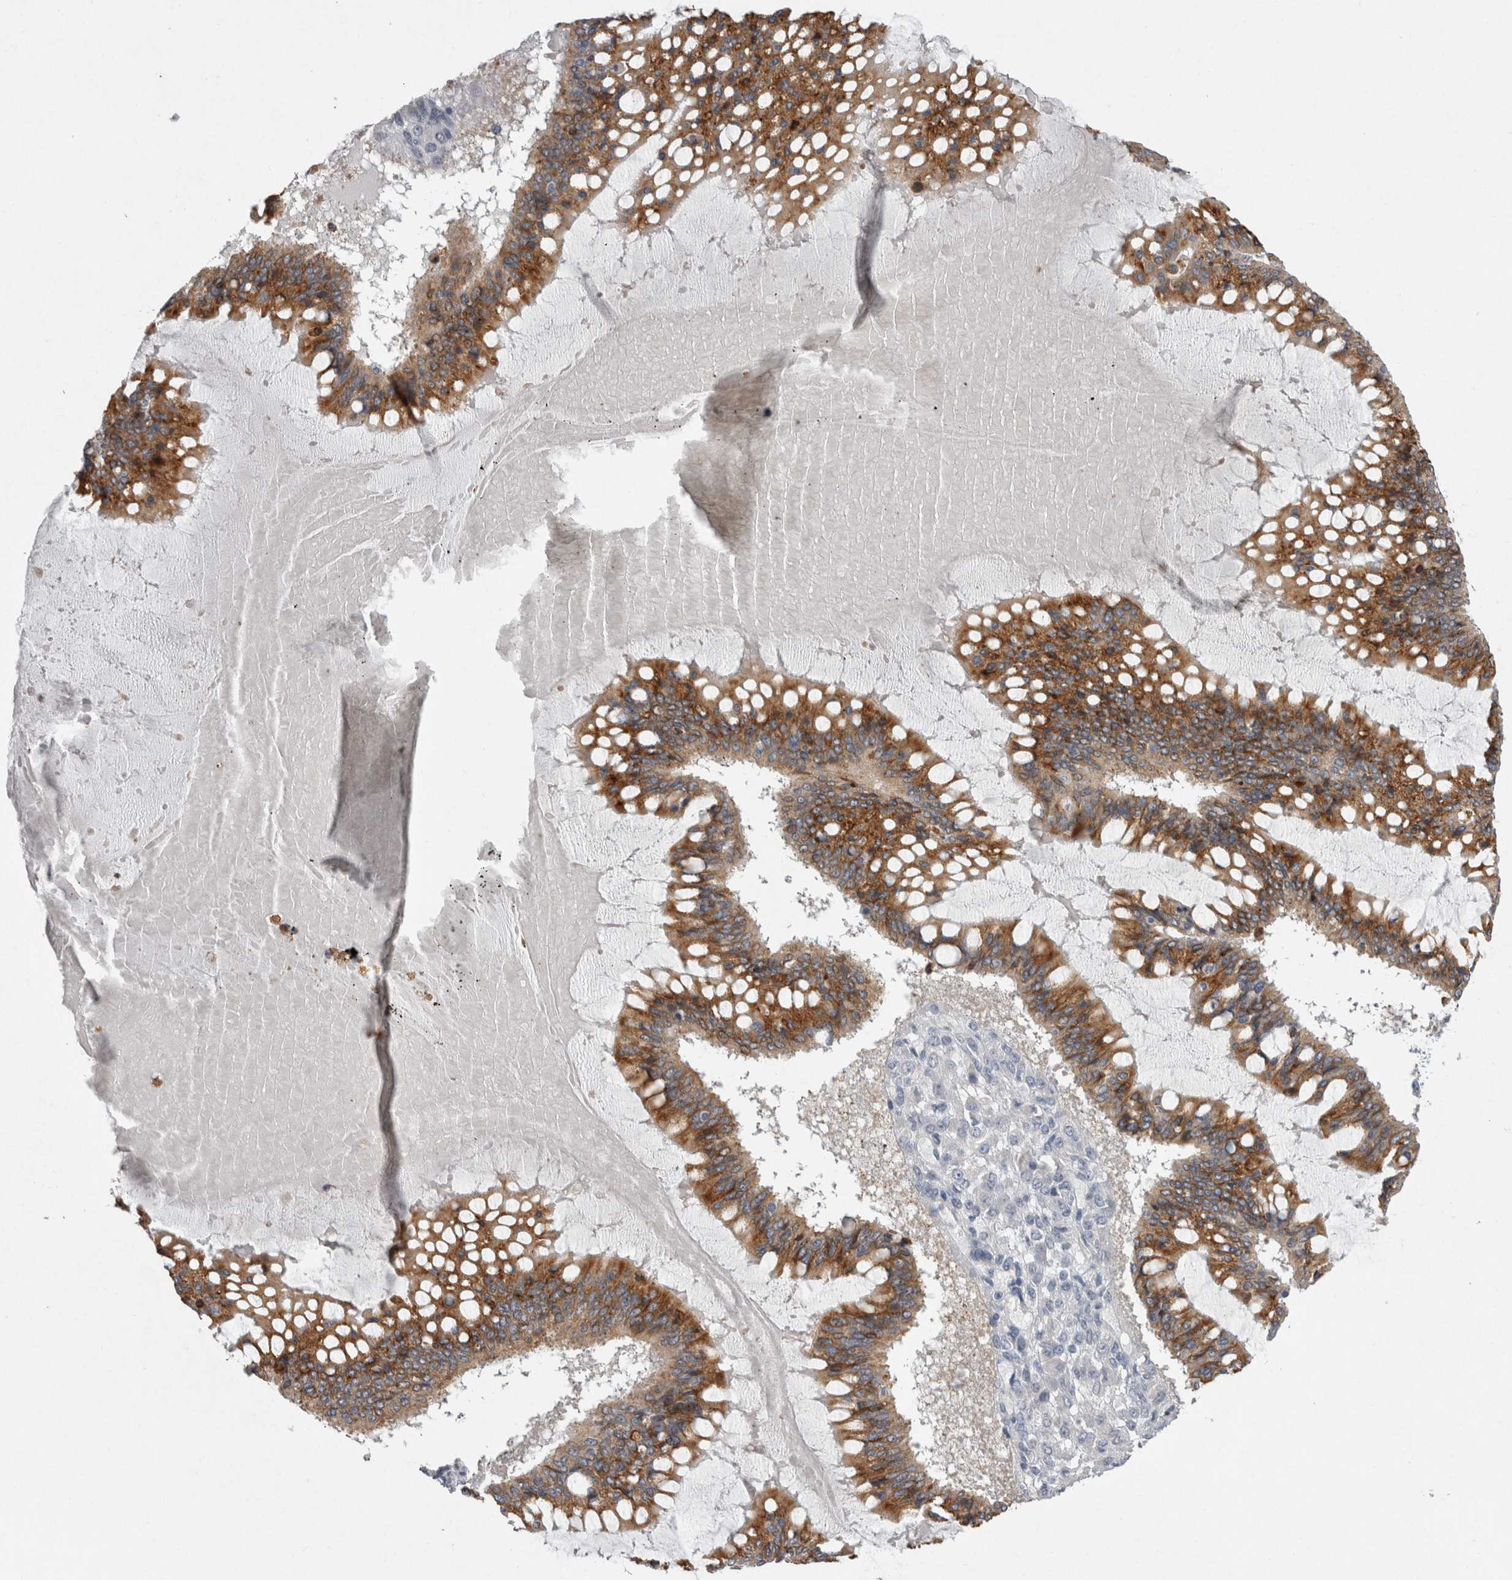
{"staining": {"intensity": "strong", "quantity": ">75%", "location": "cytoplasmic/membranous"}, "tissue": "ovarian cancer", "cell_type": "Tumor cells", "image_type": "cancer", "snomed": [{"axis": "morphology", "description": "Cystadenocarcinoma, mucinous, NOS"}, {"axis": "topography", "description": "Ovary"}], "caption": "Brown immunohistochemical staining in human ovarian mucinous cystadenocarcinoma displays strong cytoplasmic/membranous positivity in approximately >75% of tumor cells.", "gene": "LRRC40", "patient": {"sex": "female", "age": 73}}